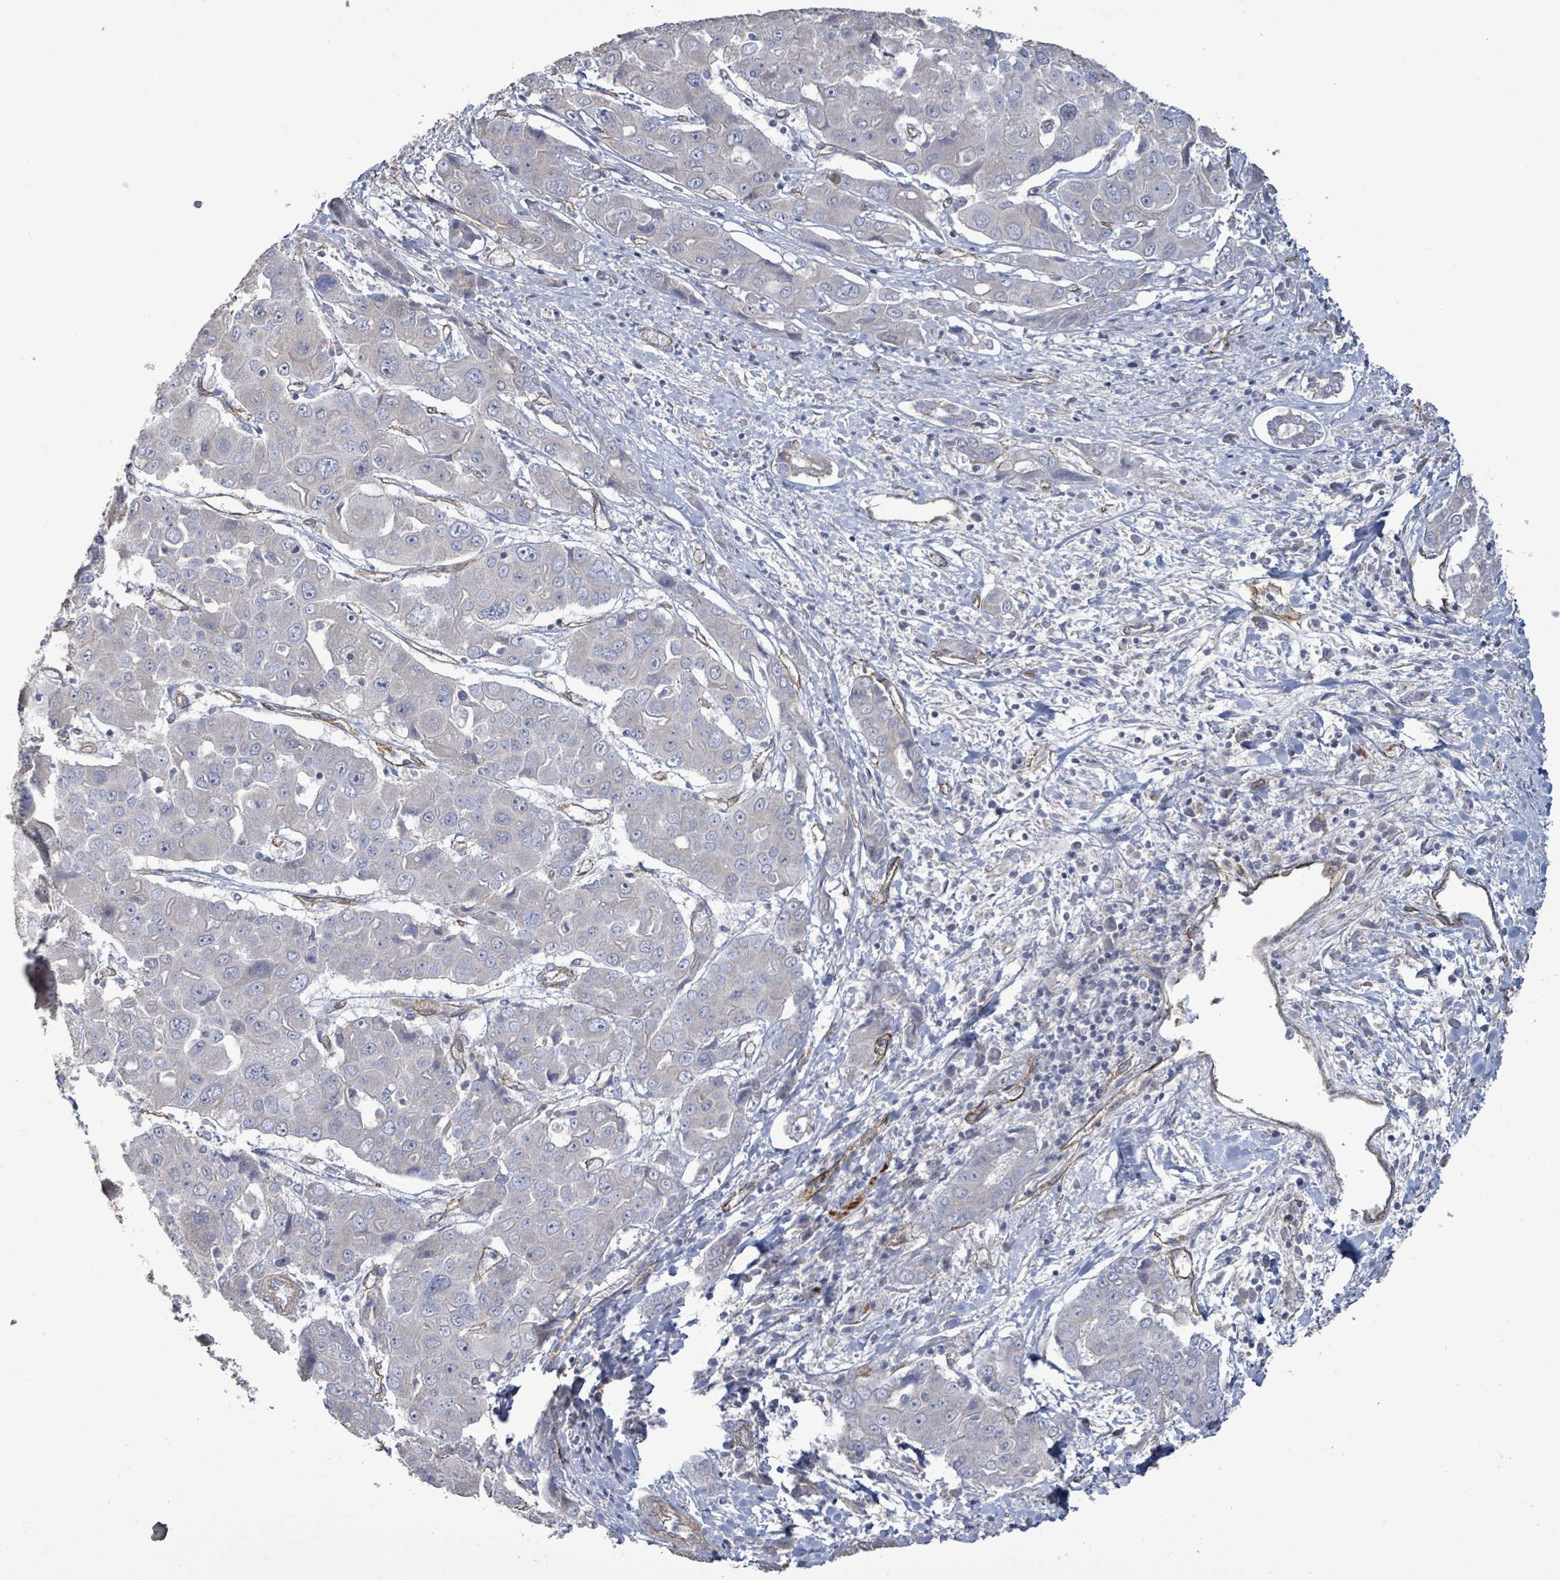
{"staining": {"intensity": "negative", "quantity": "none", "location": "none"}, "tissue": "liver cancer", "cell_type": "Tumor cells", "image_type": "cancer", "snomed": [{"axis": "morphology", "description": "Cholangiocarcinoma"}, {"axis": "topography", "description": "Liver"}], "caption": "This is an IHC photomicrograph of liver cancer. There is no positivity in tumor cells.", "gene": "KANK3", "patient": {"sex": "male", "age": 67}}